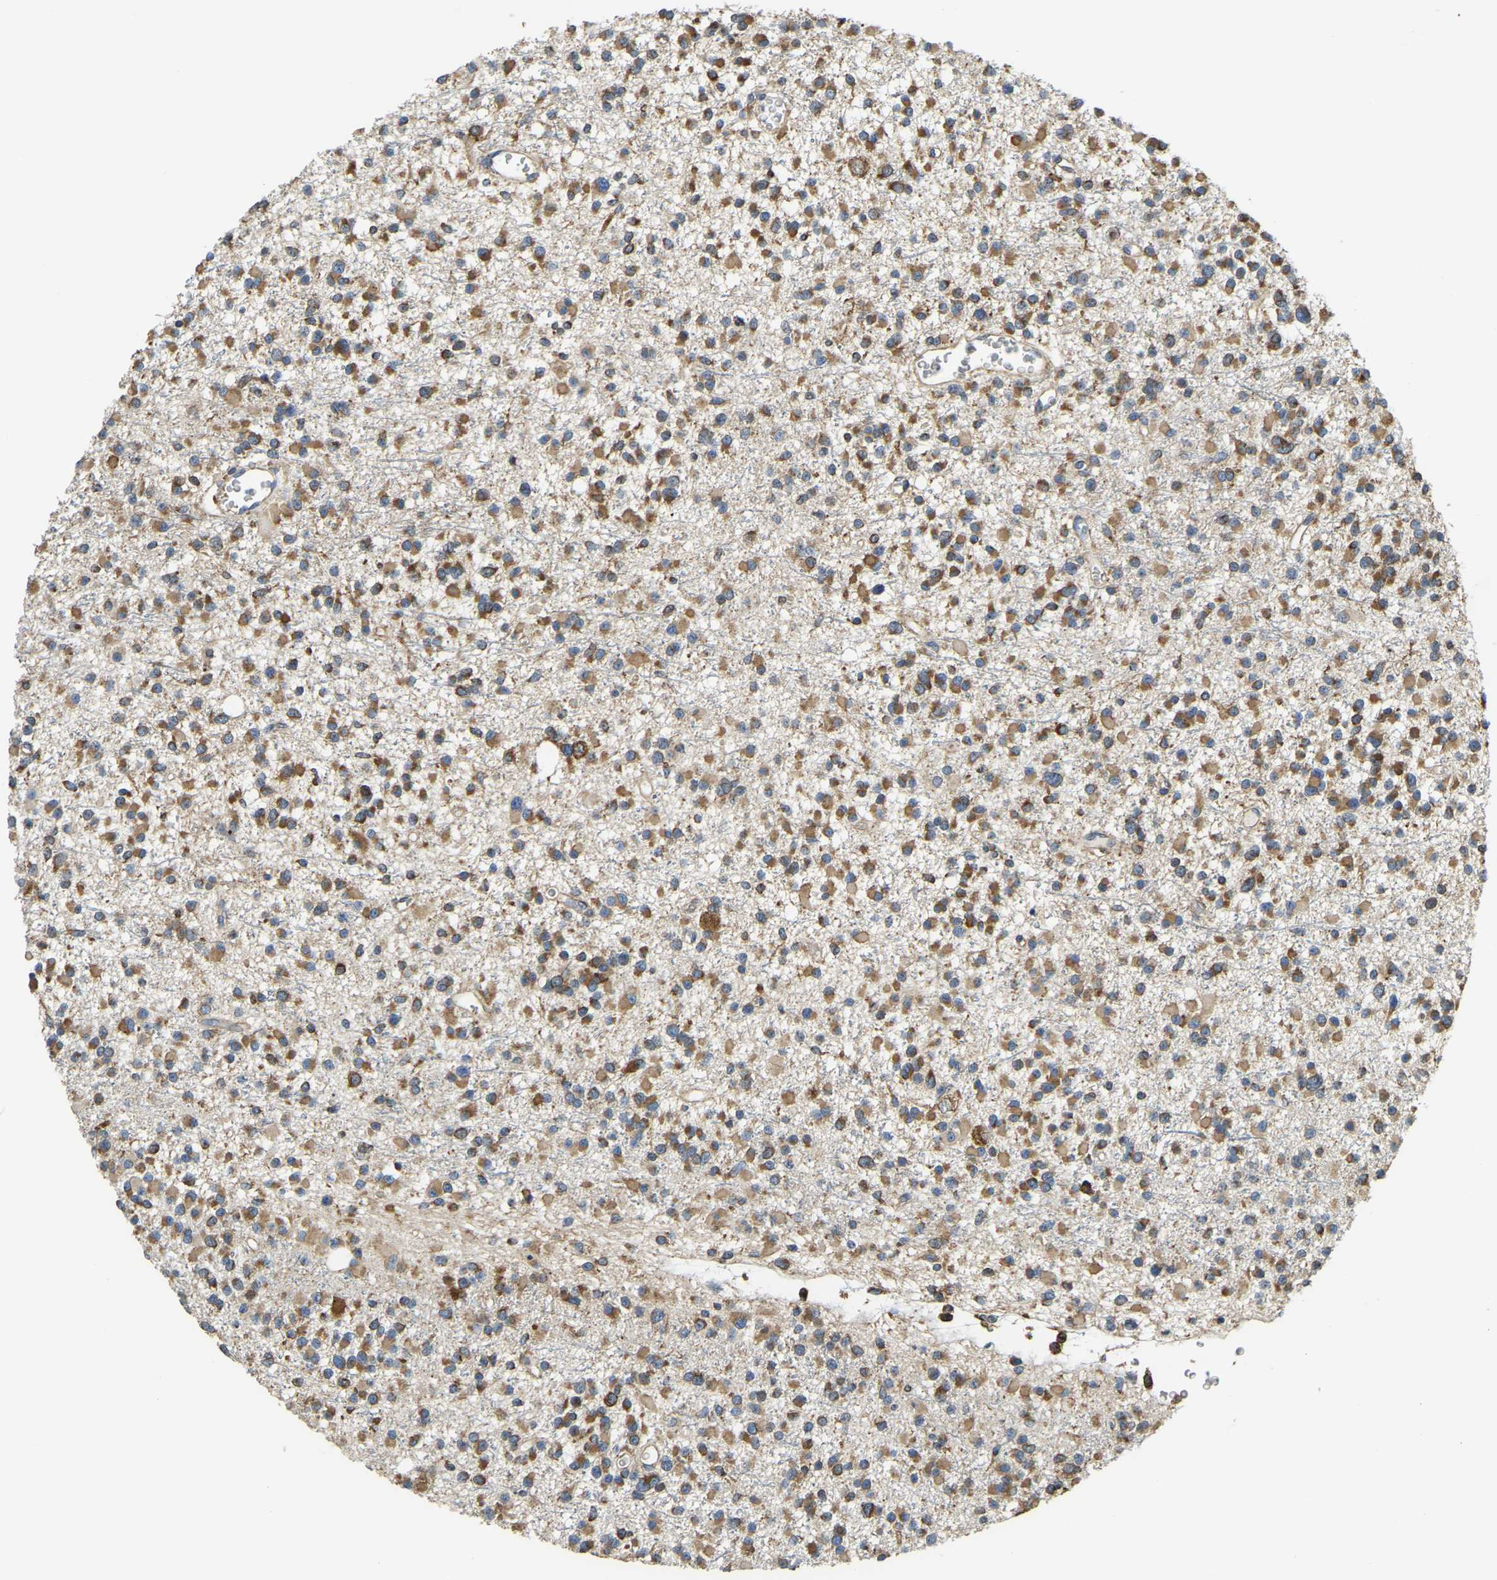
{"staining": {"intensity": "moderate", "quantity": ">75%", "location": "cytoplasmic/membranous"}, "tissue": "glioma", "cell_type": "Tumor cells", "image_type": "cancer", "snomed": [{"axis": "morphology", "description": "Glioma, malignant, Low grade"}, {"axis": "topography", "description": "Brain"}], "caption": "Immunohistochemistry (IHC) (DAB (3,3'-diaminobenzidine)) staining of glioma displays moderate cytoplasmic/membranous protein positivity in approximately >75% of tumor cells.", "gene": "RNF115", "patient": {"sex": "female", "age": 22}}